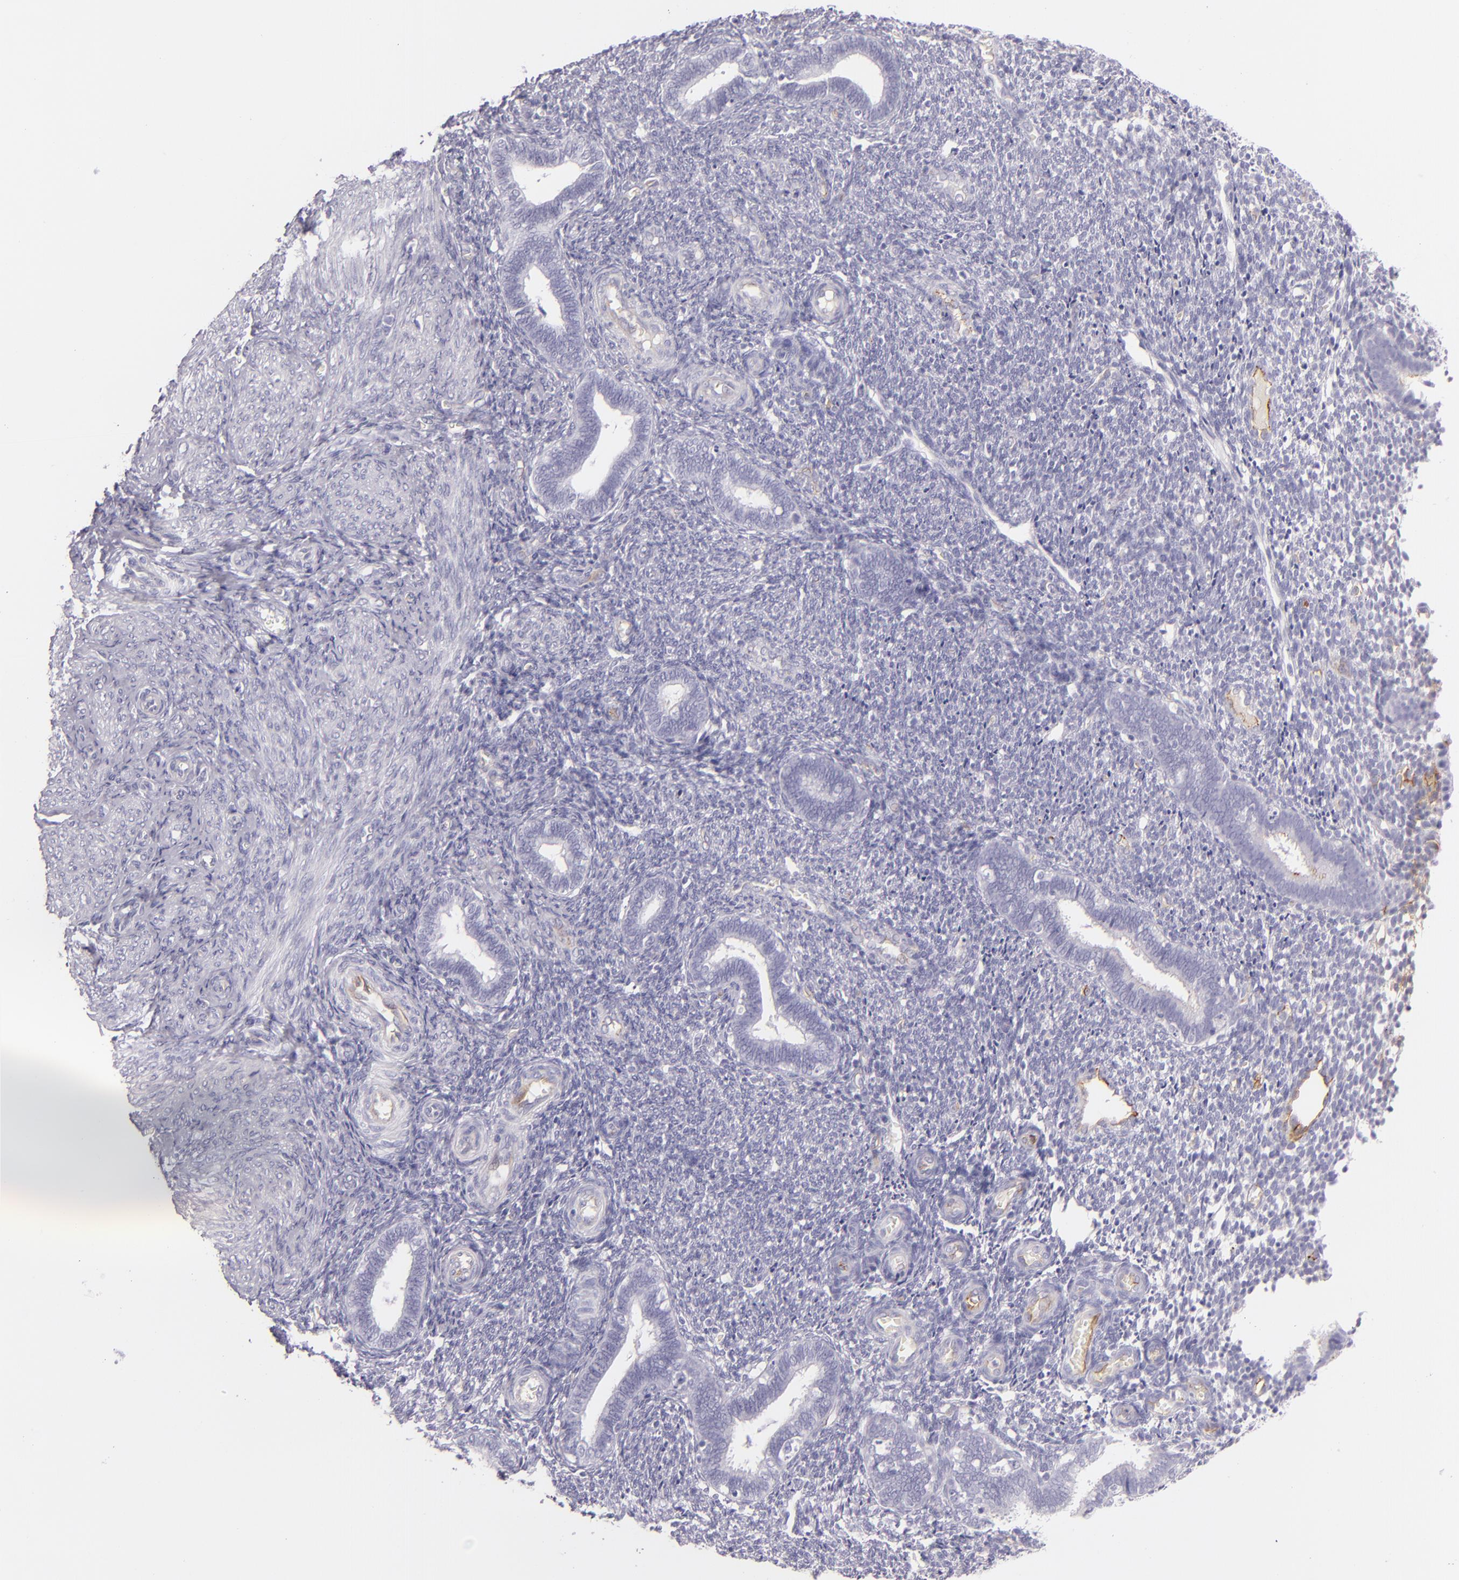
{"staining": {"intensity": "negative", "quantity": "none", "location": "none"}, "tissue": "endometrium", "cell_type": "Cells in endometrial stroma", "image_type": "normal", "snomed": [{"axis": "morphology", "description": "Normal tissue, NOS"}, {"axis": "topography", "description": "Endometrium"}], "caption": "Protein analysis of benign endometrium demonstrates no significant expression in cells in endometrial stroma. (Stains: DAB immunohistochemistry with hematoxylin counter stain, Microscopy: brightfield microscopy at high magnification).", "gene": "ICAM1", "patient": {"sex": "female", "age": 27}}